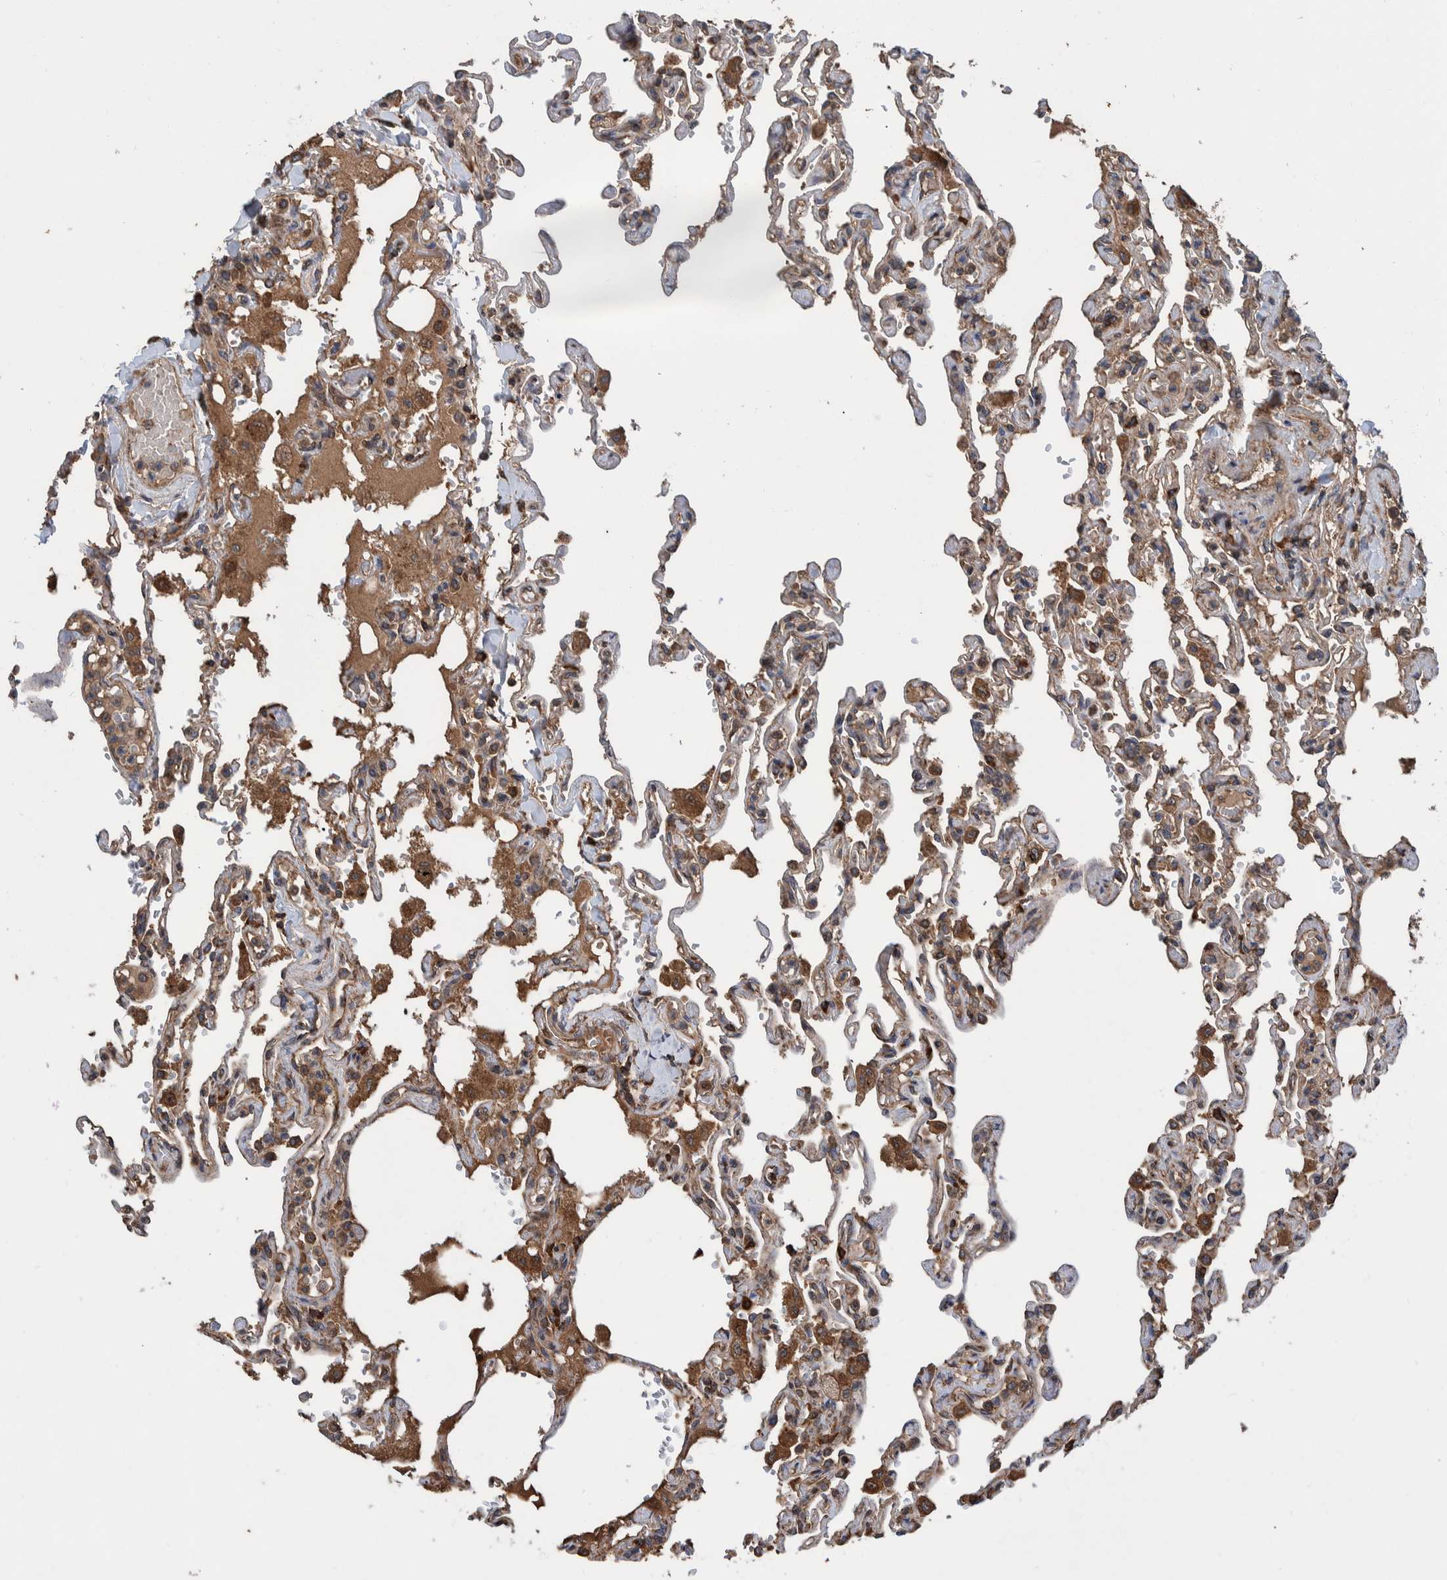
{"staining": {"intensity": "moderate", "quantity": ">75%", "location": "cytoplasmic/membranous"}, "tissue": "lung", "cell_type": "Alveolar cells", "image_type": "normal", "snomed": [{"axis": "morphology", "description": "Normal tissue, NOS"}, {"axis": "topography", "description": "Lung"}], "caption": "IHC (DAB) staining of normal lung demonstrates moderate cytoplasmic/membranous protein positivity in about >75% of alveolar cells.", "gene": "VBP1", "patient": {"sex": "male", "age": 21}}